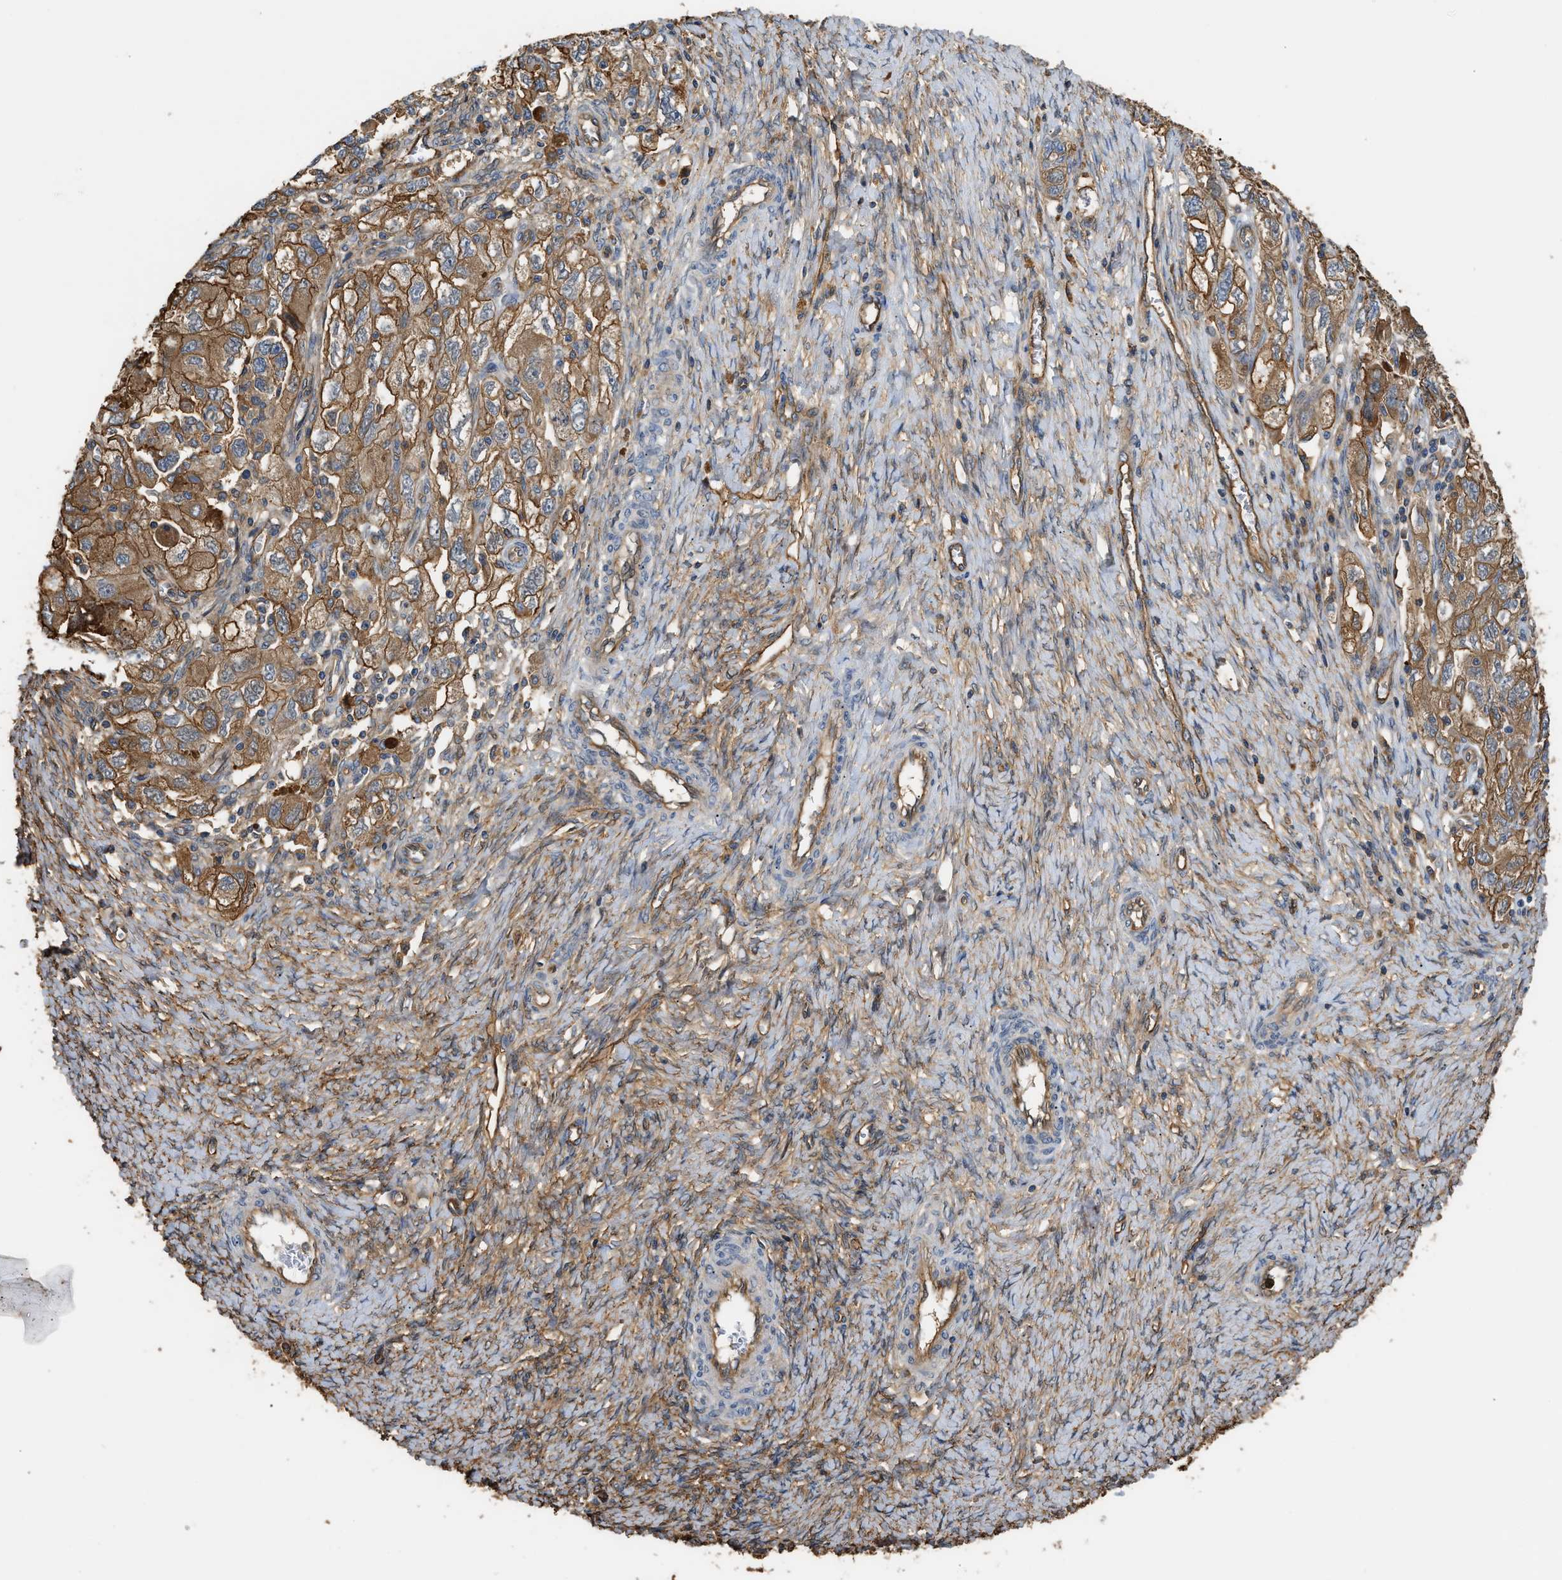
{"staining": {"intensity": "moderate", "quantity": ">75%", "location": "cytoplasmic/membranous"}, "tissue": "ovarian cancer", "cell_type": "Tumor cells", "image_type": "cancer", "snomed": [{"axis": "morphology", "description": "Carcinoma, NOS"}, {"axis": "morphology", "description": "Cystadenocarcinoma, serous, NOS"}, {"axis": "topography", "description": "Ovary"}], "caption": "Immunohistochemical staining of human ovarian cancer (serous cystadenocarcinoma) reveals moderate cytoplasmic/membranous protein positivity in approximately >75% of tumor cells.", "gene": "DDHD2", "patient": {"sex": "female", "age": 69}}